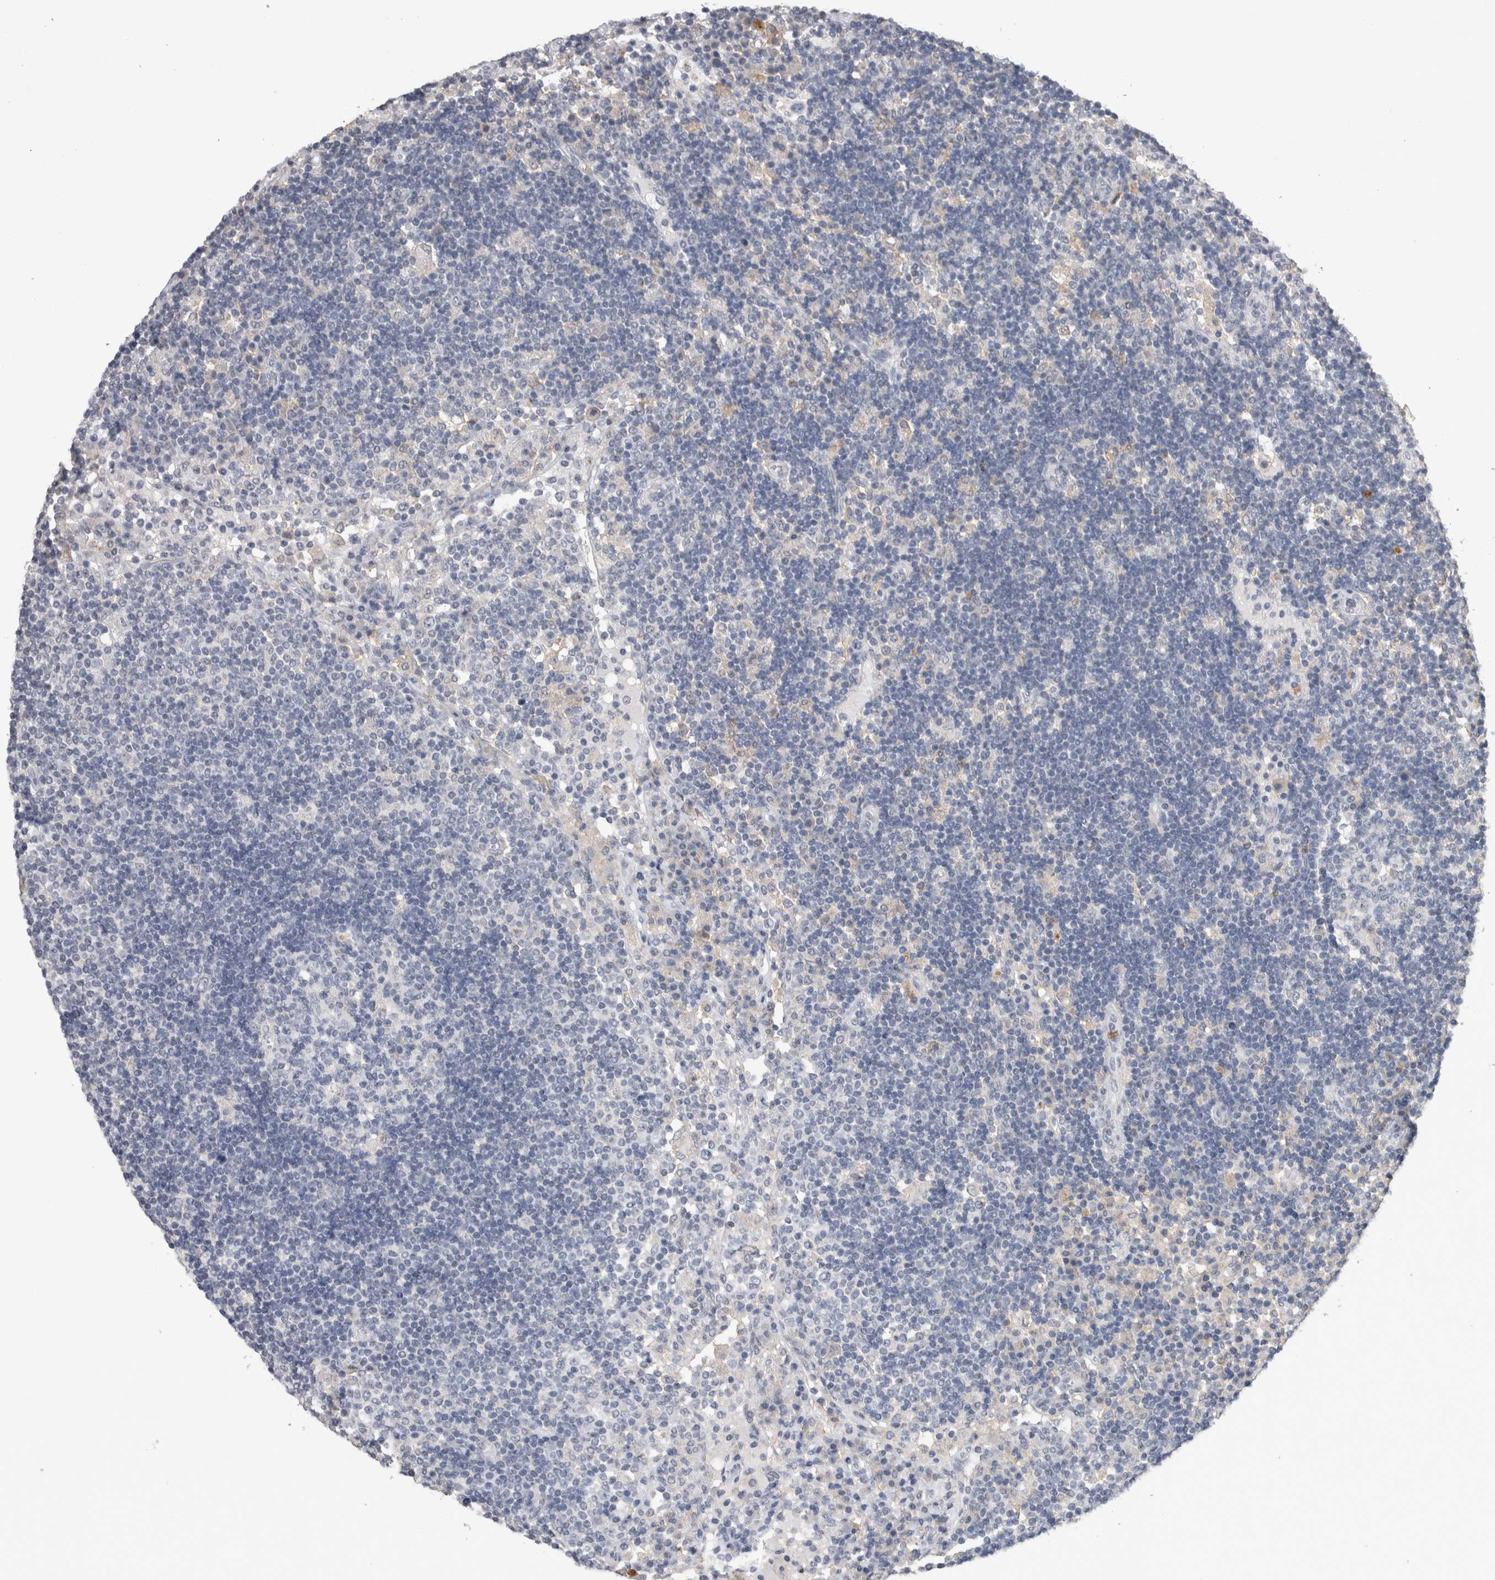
{"staining": {"intensity": "negative", "quantity": "none", "location": "none"}, "tissue": "lymph node", "cell_type": "Germinal center cells", "image_type": "normal", "snomed": [{"axis": "morphology", "description": "Normal tissue, NOS"}, {"axis": "topography", "description": "Lymph node"}], "caption": "Image shows no significant protein expression in germinal center cells of normal lymph node. Nuclei are stained in blue.", "gene": "CNTFR", "patient": {"sex": "female", "age": 53}}